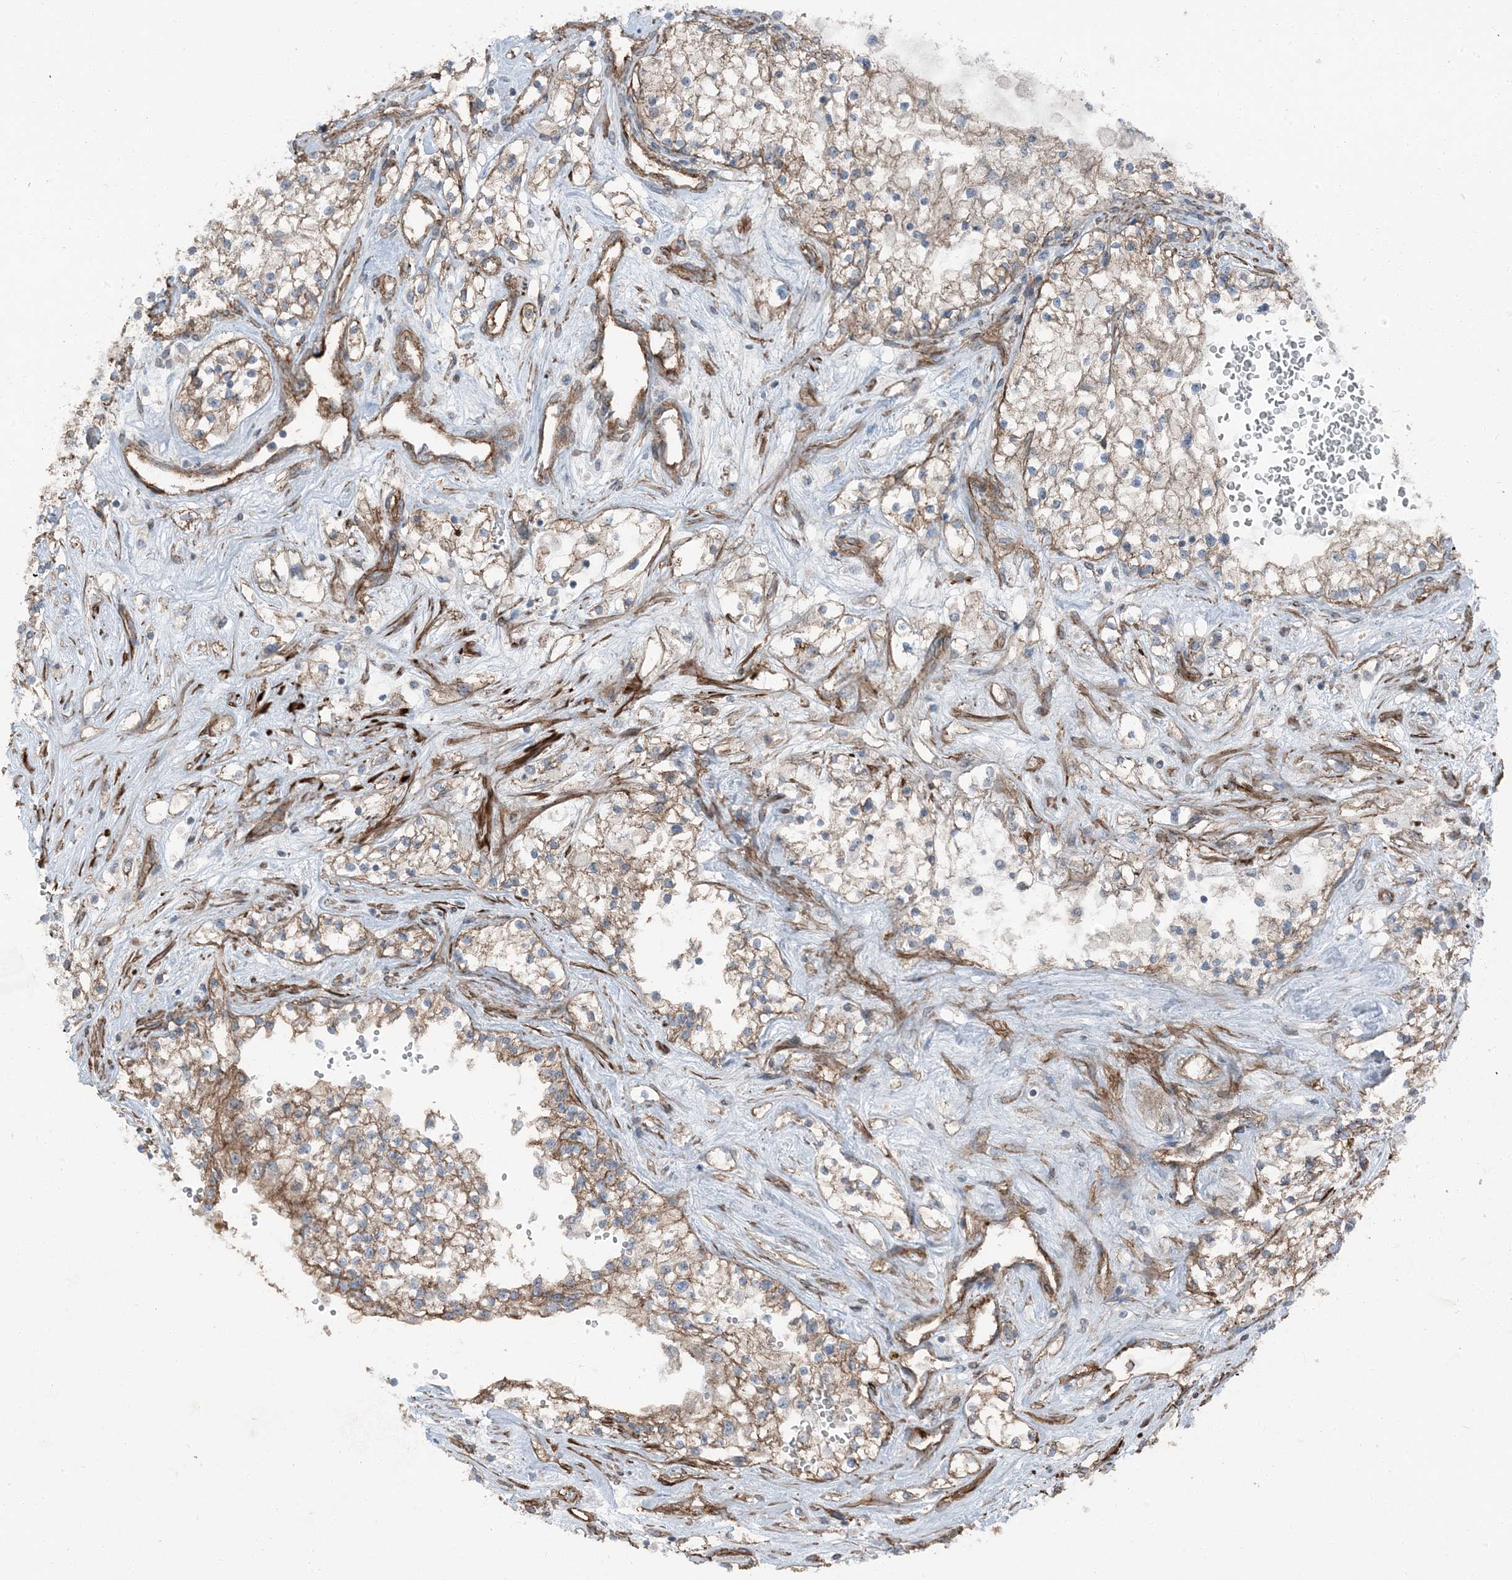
{"staining": {"intensity": "moderate", "quantity": "25%-75%", "location": "cytoplasmic/membranous"}, "tissue": "renal cancer", "cell_type": "Tumor cells", "image_type": "cancer", "snomed": [{"axis": "morphology", "description": "Normal tissue, NOS"}, {"axis": "morphology", "description": "Adenocarcinoma, NOS"}, {"axis": "topography", "description": "Kidney"}], "caption": "Renal cancer (adenocarcinoma) stained with a protein marker reveals moderate staining in tumor cells.", "gene": "ZFP90", "patient": {"sex": "male", "age": 68}}